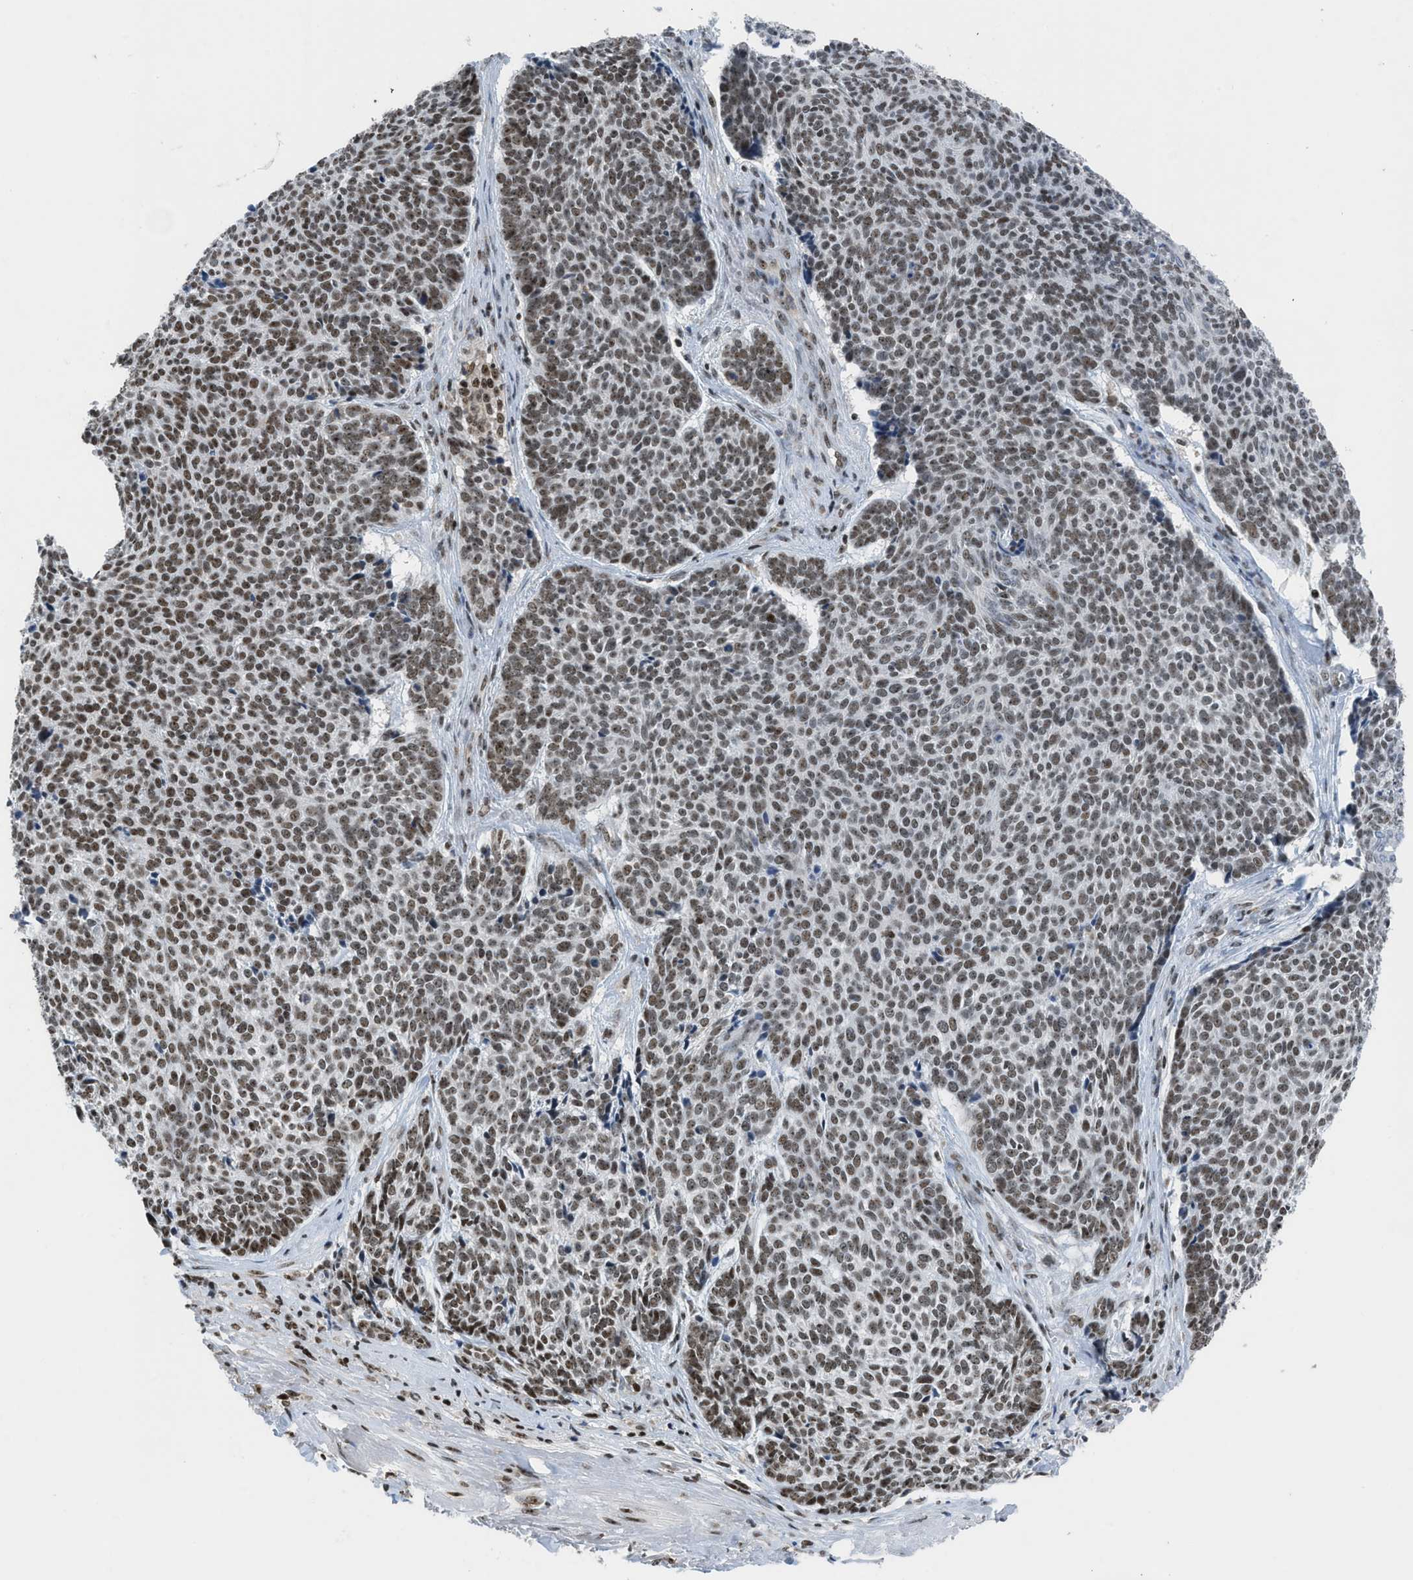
{"staining": {"intensity": "moderate", "quantity": ">75%", "location": "nuclear"}, "tissue": "skin cancer", "cell_type": "Tumor cells", "image_type": "cancer", "snomed": [{"axis": "morphology", "description": "Basal cell carcinoma"}, {"axis": "topography", "description": "Skin"}], "caption": "Brown immunohistochemical staining in human skin cancer (basal cell carcinoma) demonstrates moderate nuclear staining in about >75% of tumor cells. The staining is performed using DAB (3,3'-diaminobenzidine) brown chromogen to label protein expression. The nuclei are counter-stained blue using hematoxylin.", "gene": "RAD51B", "patient": {"sex": "male", "age": 84}}